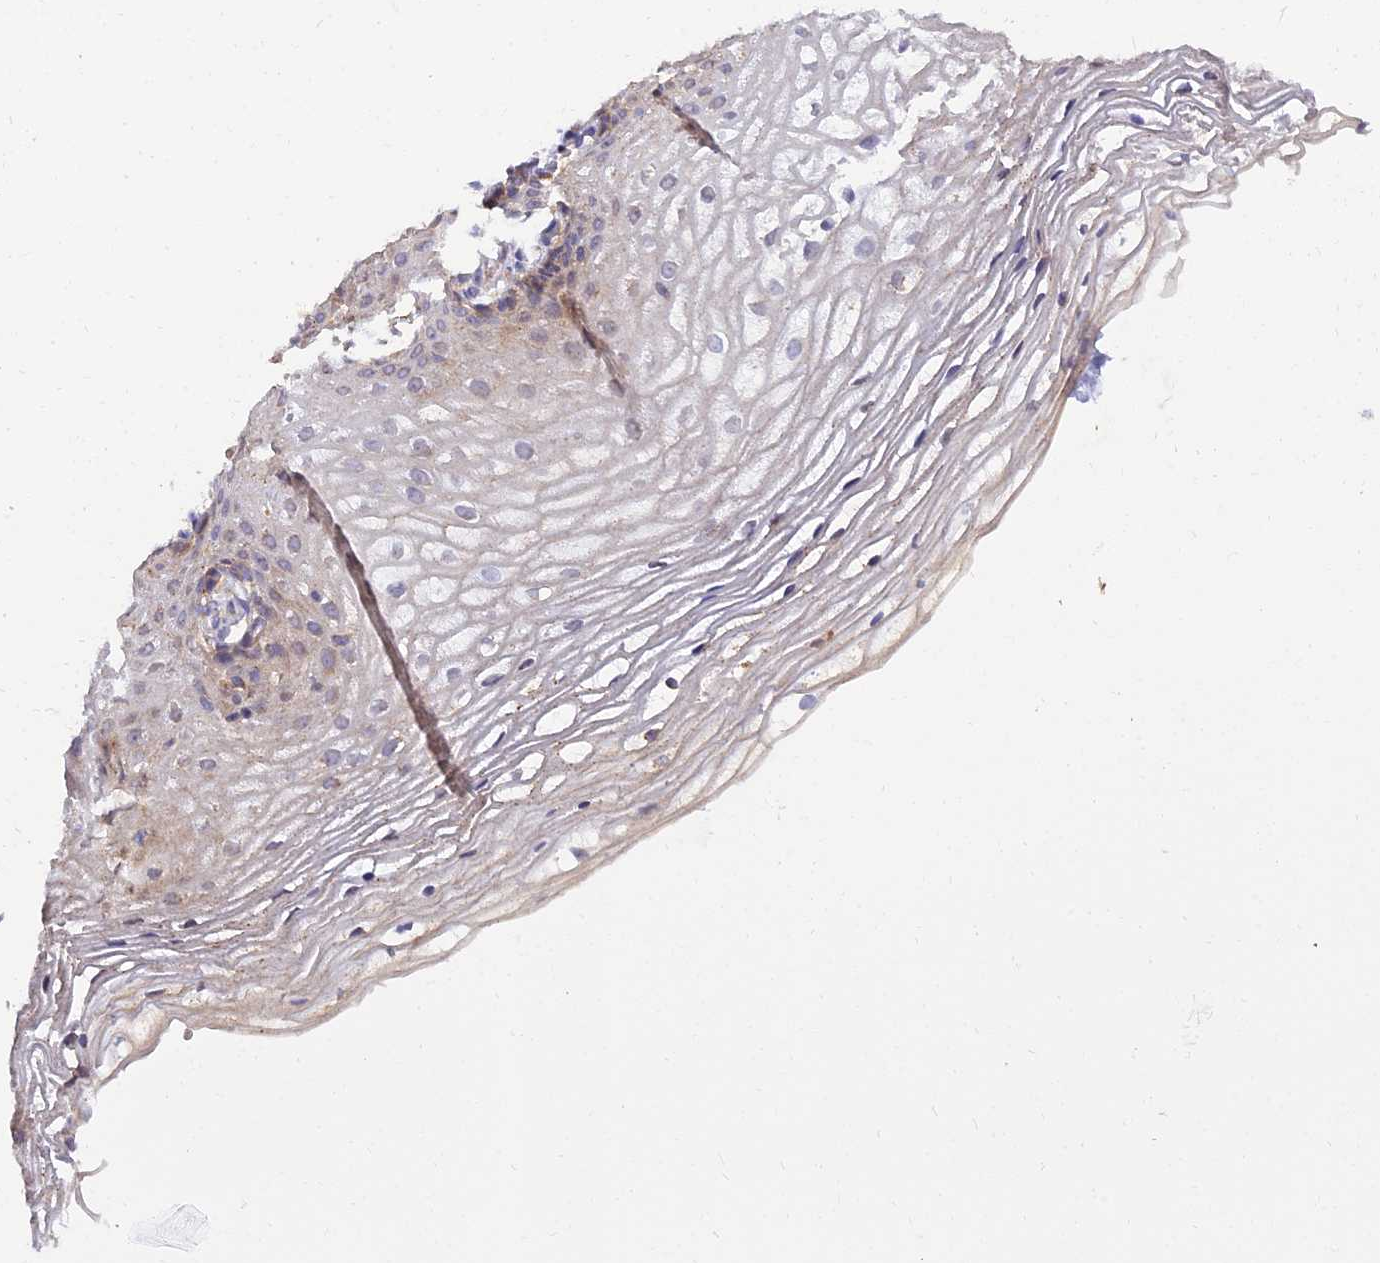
{"staining": {"intensity": "weak", "quantity": "25%-75%", "location": "cytoplasmic/membranous"}, "tissue": "vagina", "cell_type": "Squamous epithelial cells", "image_type": "normal", "snomed": [{"axis": "morphology", "description": "Normal tissue, NOS"}, {"axis": "topography", "description": "Vagina"}], "caption": "Protein expression analysis of unremarkable vagina shows weak cytoplasmic/membranous positivity in about 25%-75% of squamous epithelial cells.", "gene": "ARL8A", "patient": {"sex": "female", "age": 60}}